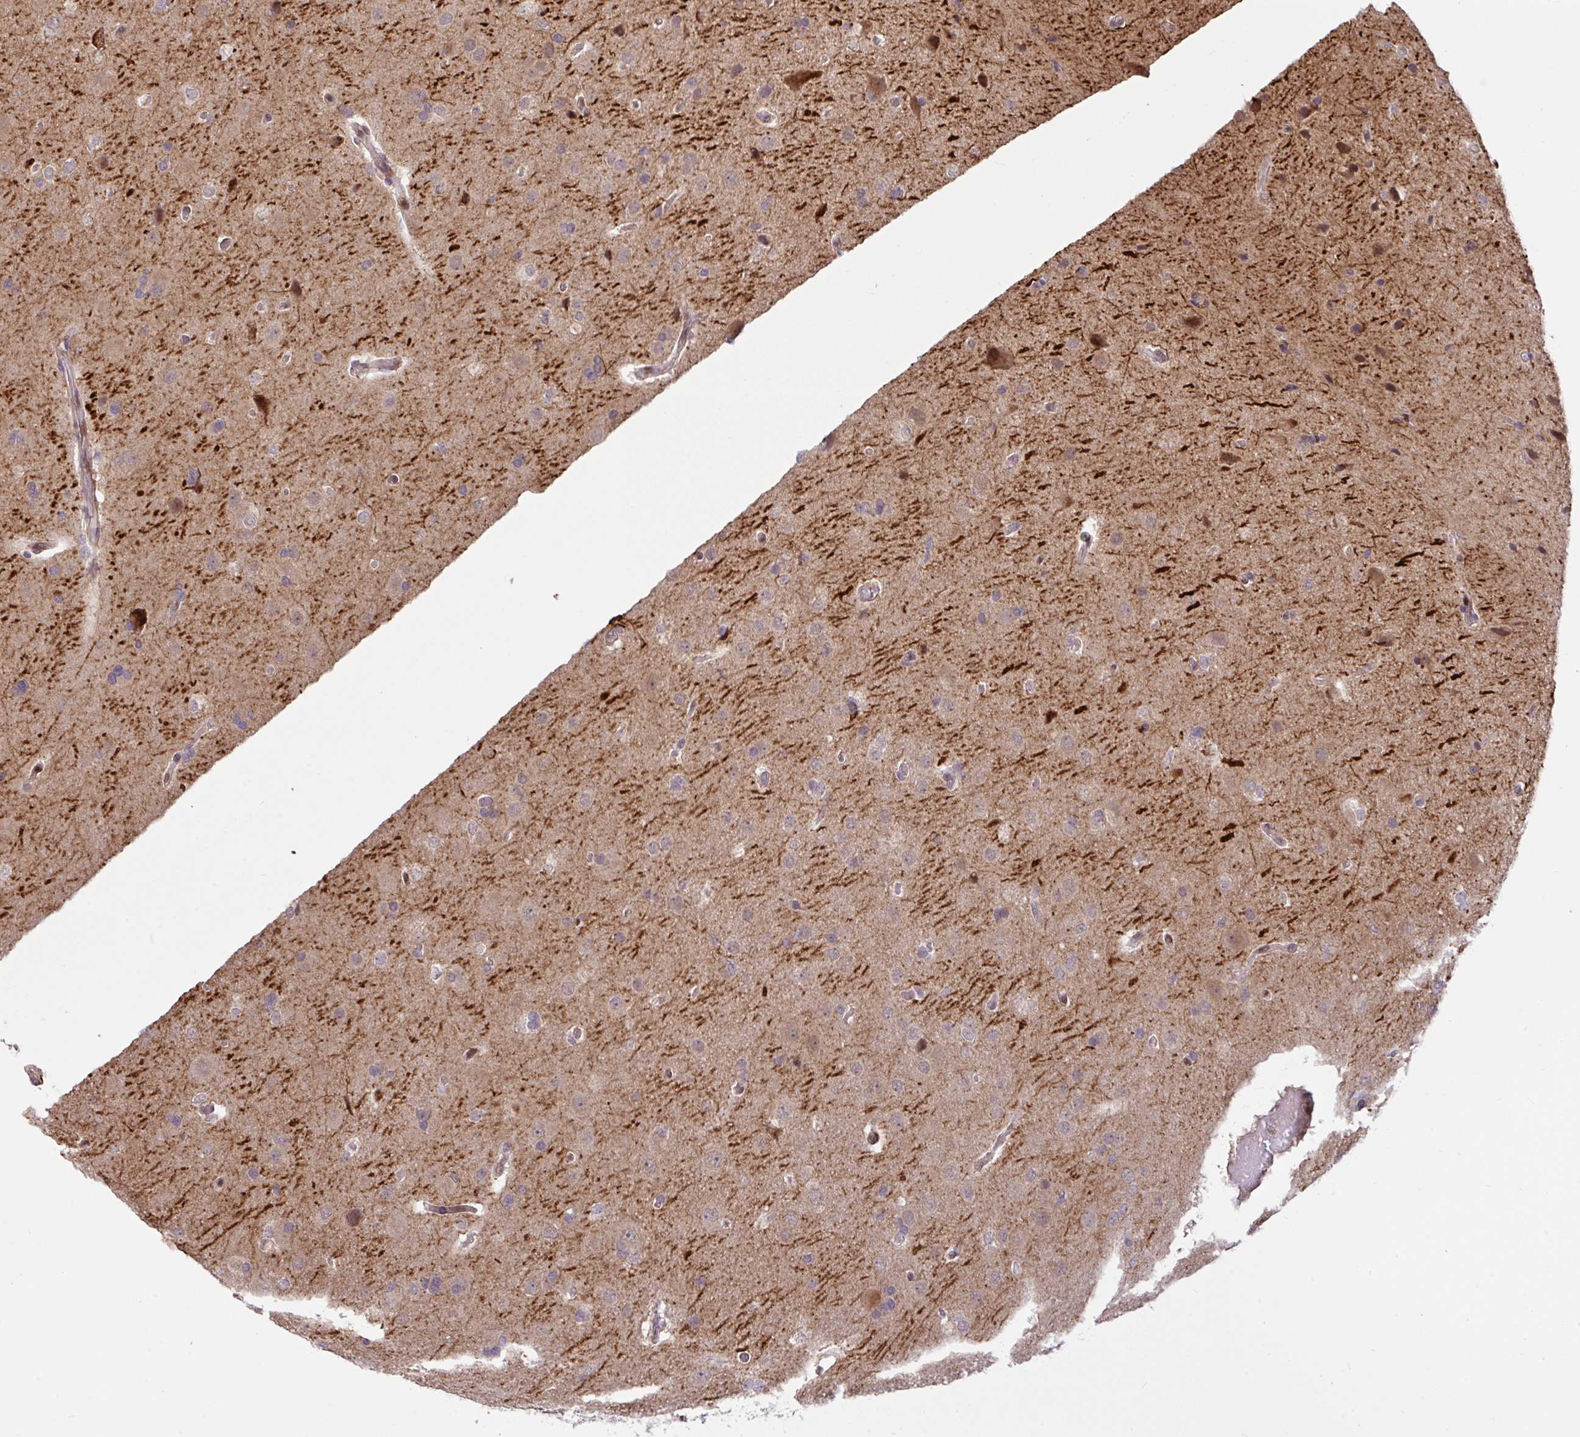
{"staining": {"intensity": "negative", "quantity": "none", "location": "none"}, "tissue": "glioma", "cell_type": "Tumor cells", "image_type": "cancer", "snomed": [{"axis": "morphology", "description": "Glioma, malignant, High grade"}, {"axis": "topography", "description": "Brain"}], "caption": "Protein analysis of glioma demonstrates no significant staining in tumor cells.", "gene": "KLF2", "patient": {"sex": "male", "age": 56}}